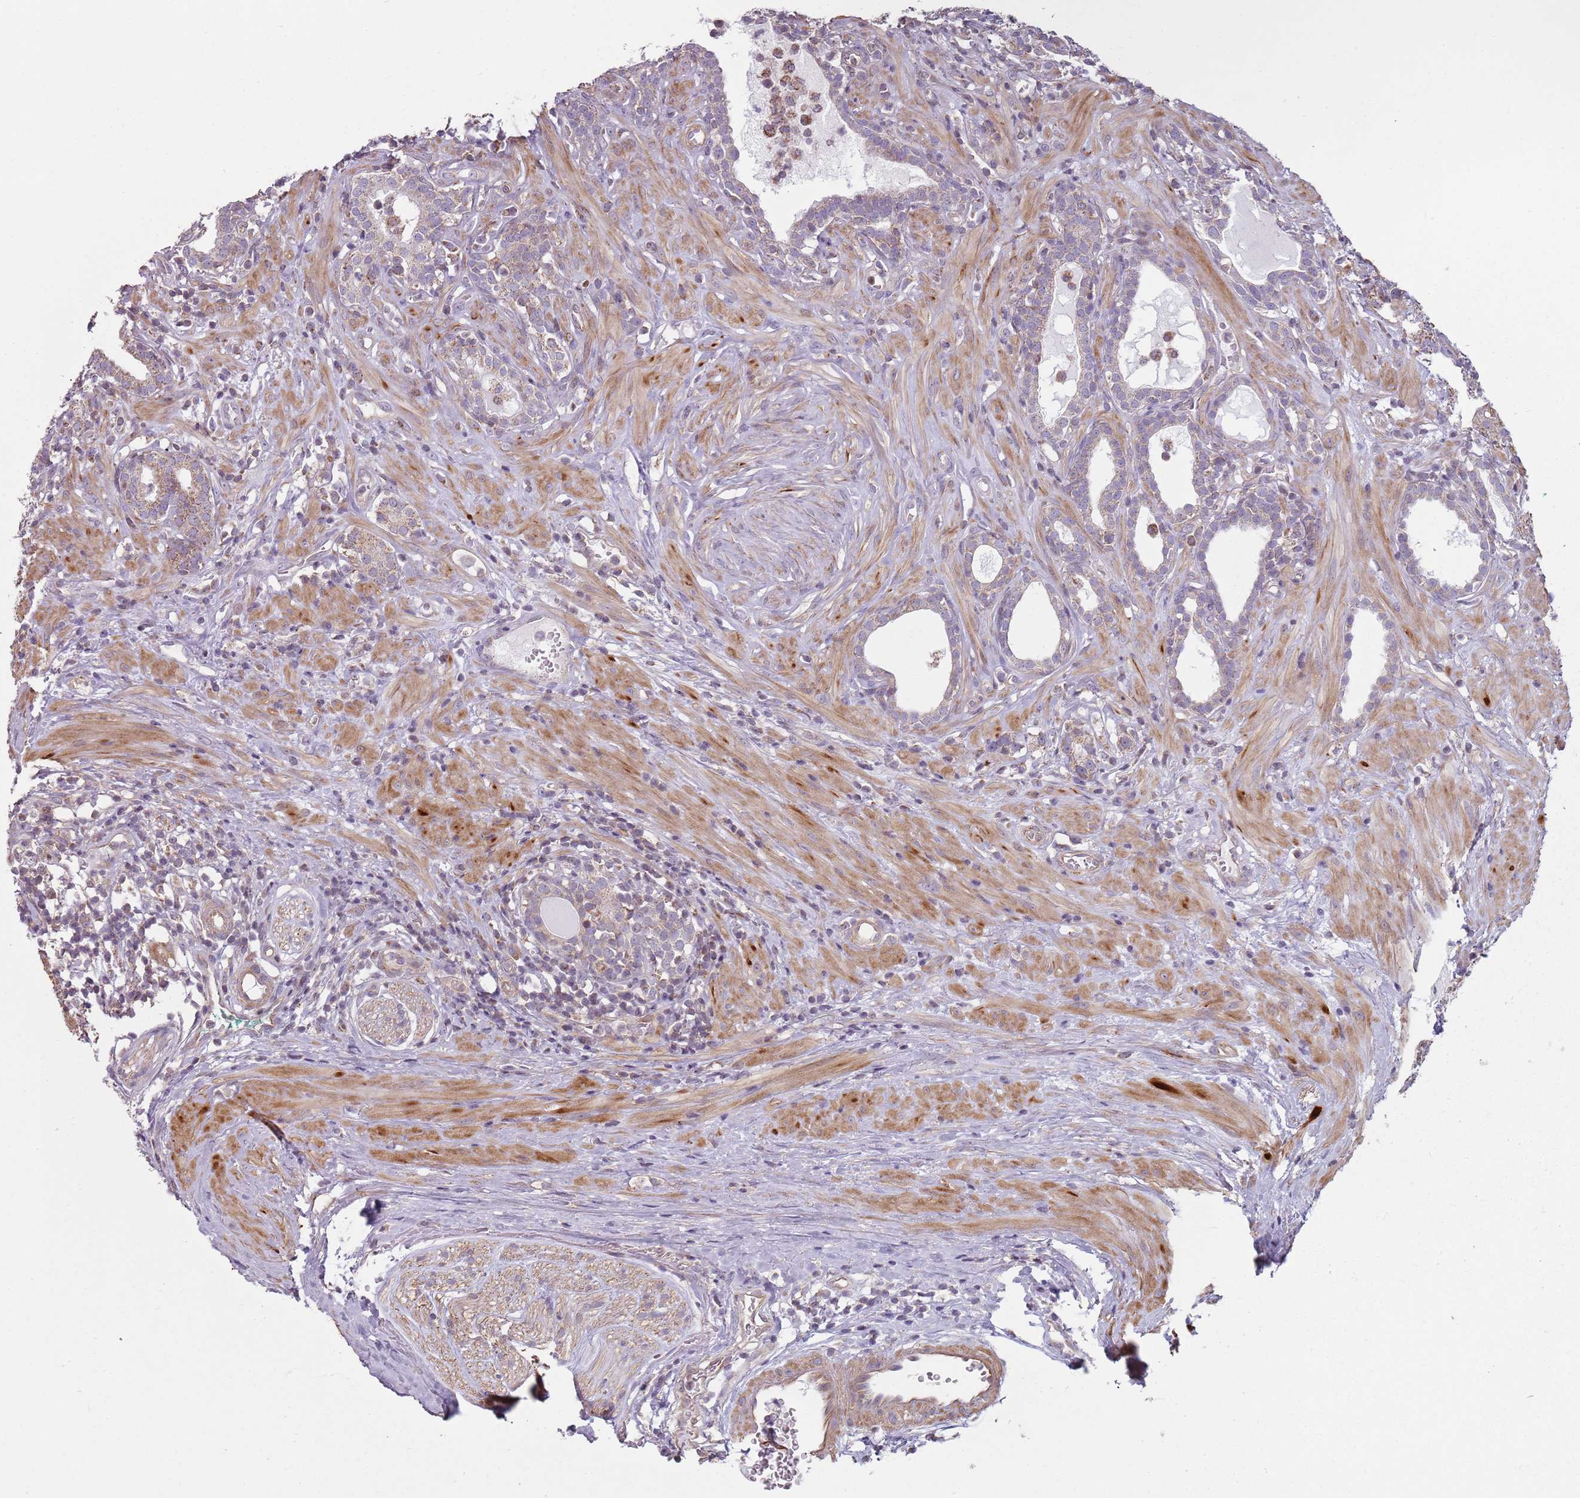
{"staining": {"intensity": "moderate", "quantity": "25%-75%", "location": "cytoplasmic/membranous"}, "tissue": "prostate cancer", "cell_type": "Tumor cells", "image_type": "cancer", "snomed": [{"axis": "morphology", "description": "Adenocarcinoma, High grade"}, {"axis": "topography", "description": "Prostate"}], "caption": "The photomicrograph shows immunohistochemical staining of prostate cancer (high-grade adenocarcinoma). There is moderate cytoplasmic/membranous expression is appreciated in about 25%-75% of tumor cells.", "gene": "GAS8", "patient": {"sex": "male", "age": 67}}